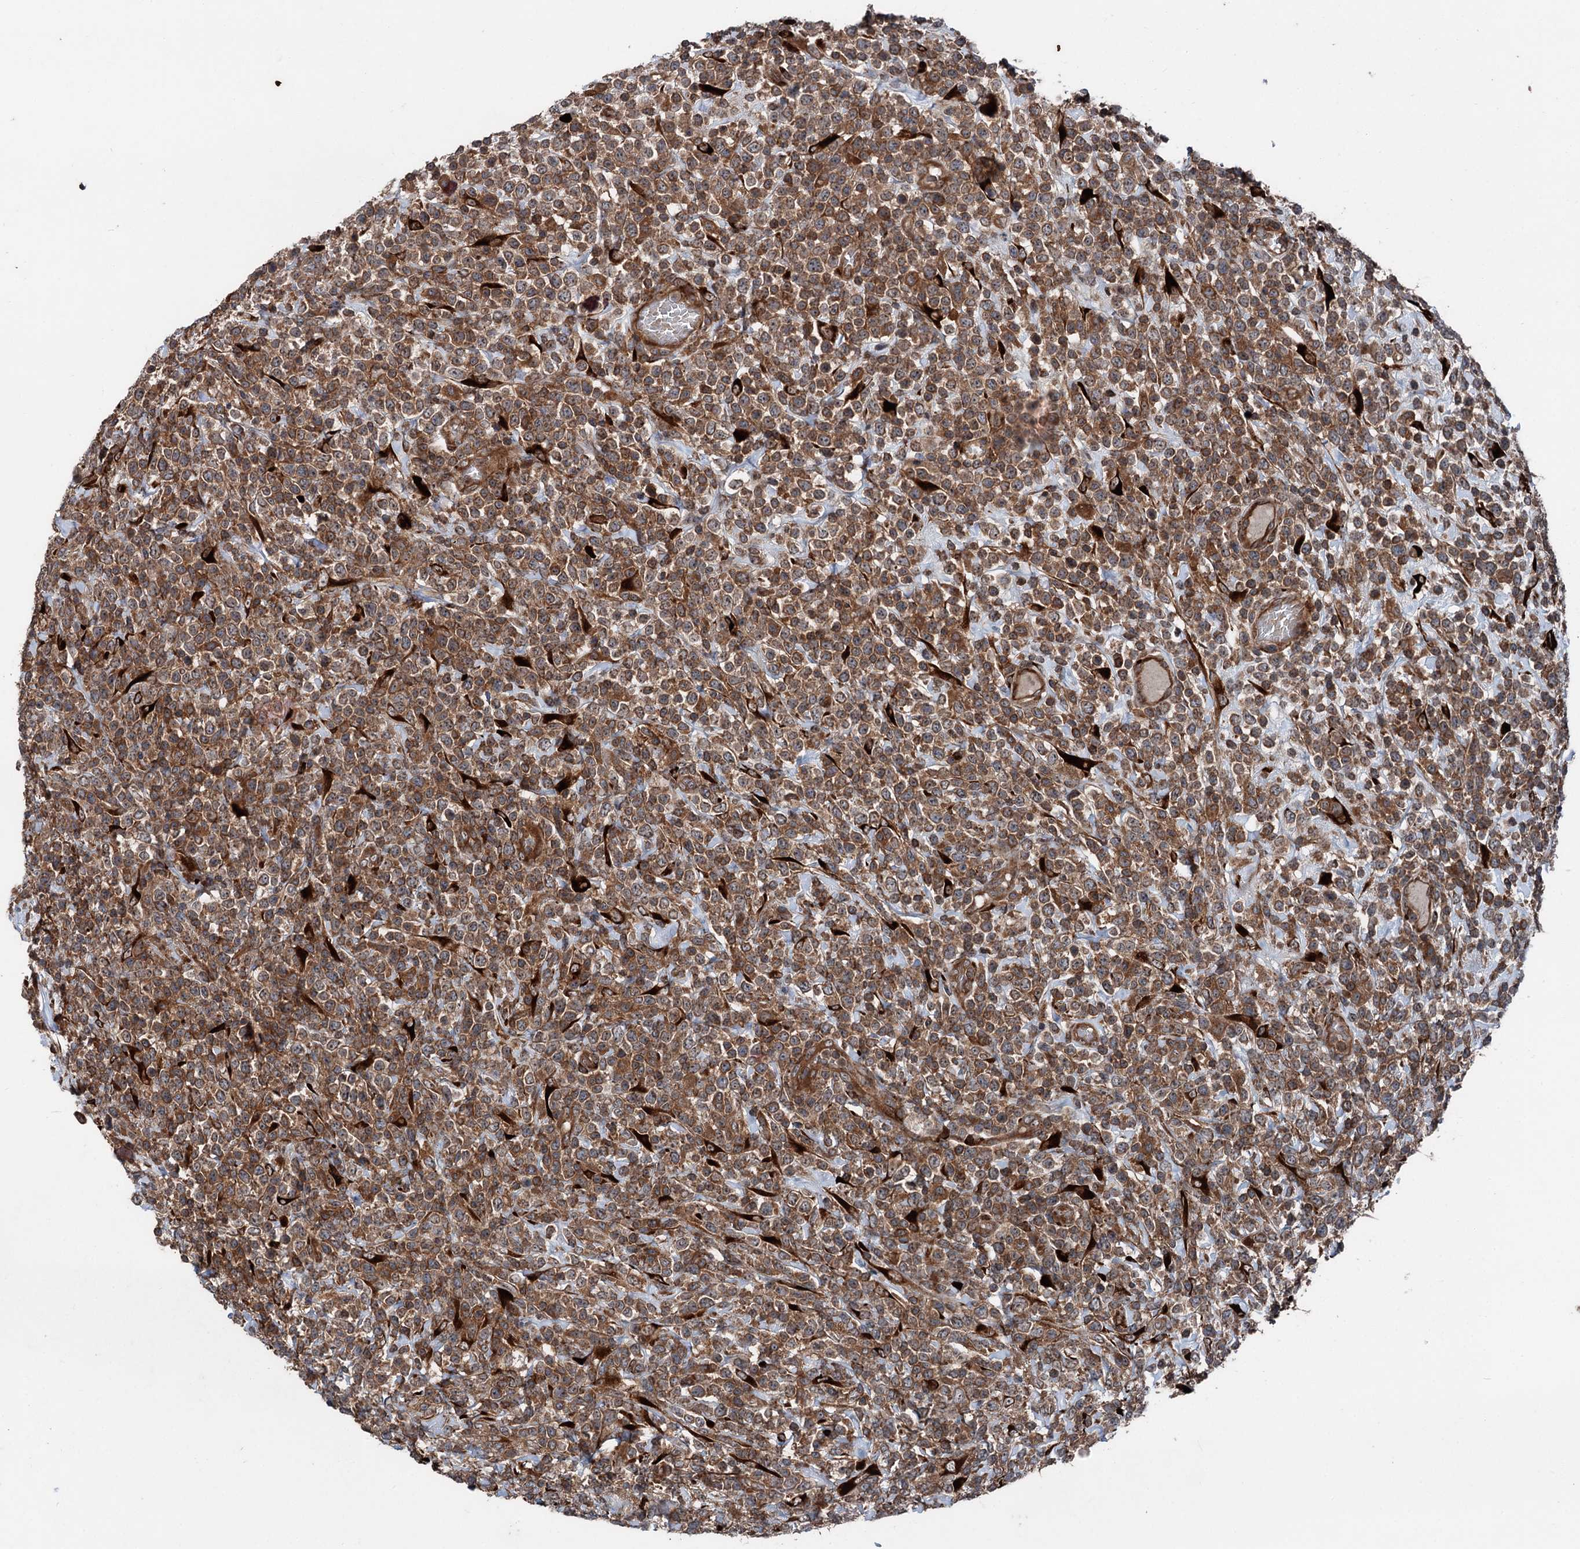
{"staining": {"intensity": "moderate", "quantity": ">75%", "location": "cytoplasmic/membranous"}, "tissue": "lymphoma", "cell_type": "Tumor cells", "image_type": "cancer", "snomed": [{"axis": "morphology", "description": "Malignant lymphoma, non-Hodgkin's type, High grade"}, {"axis": "topography", "description": "Colon"}], "caption": "The immunohistochemical stain highlights moderate cytoplasmic/membranous positivity in tumor cells of lymphoma tissue.", "gene": "DDIAS", "patient": {"sex": "female", "age": 53}}